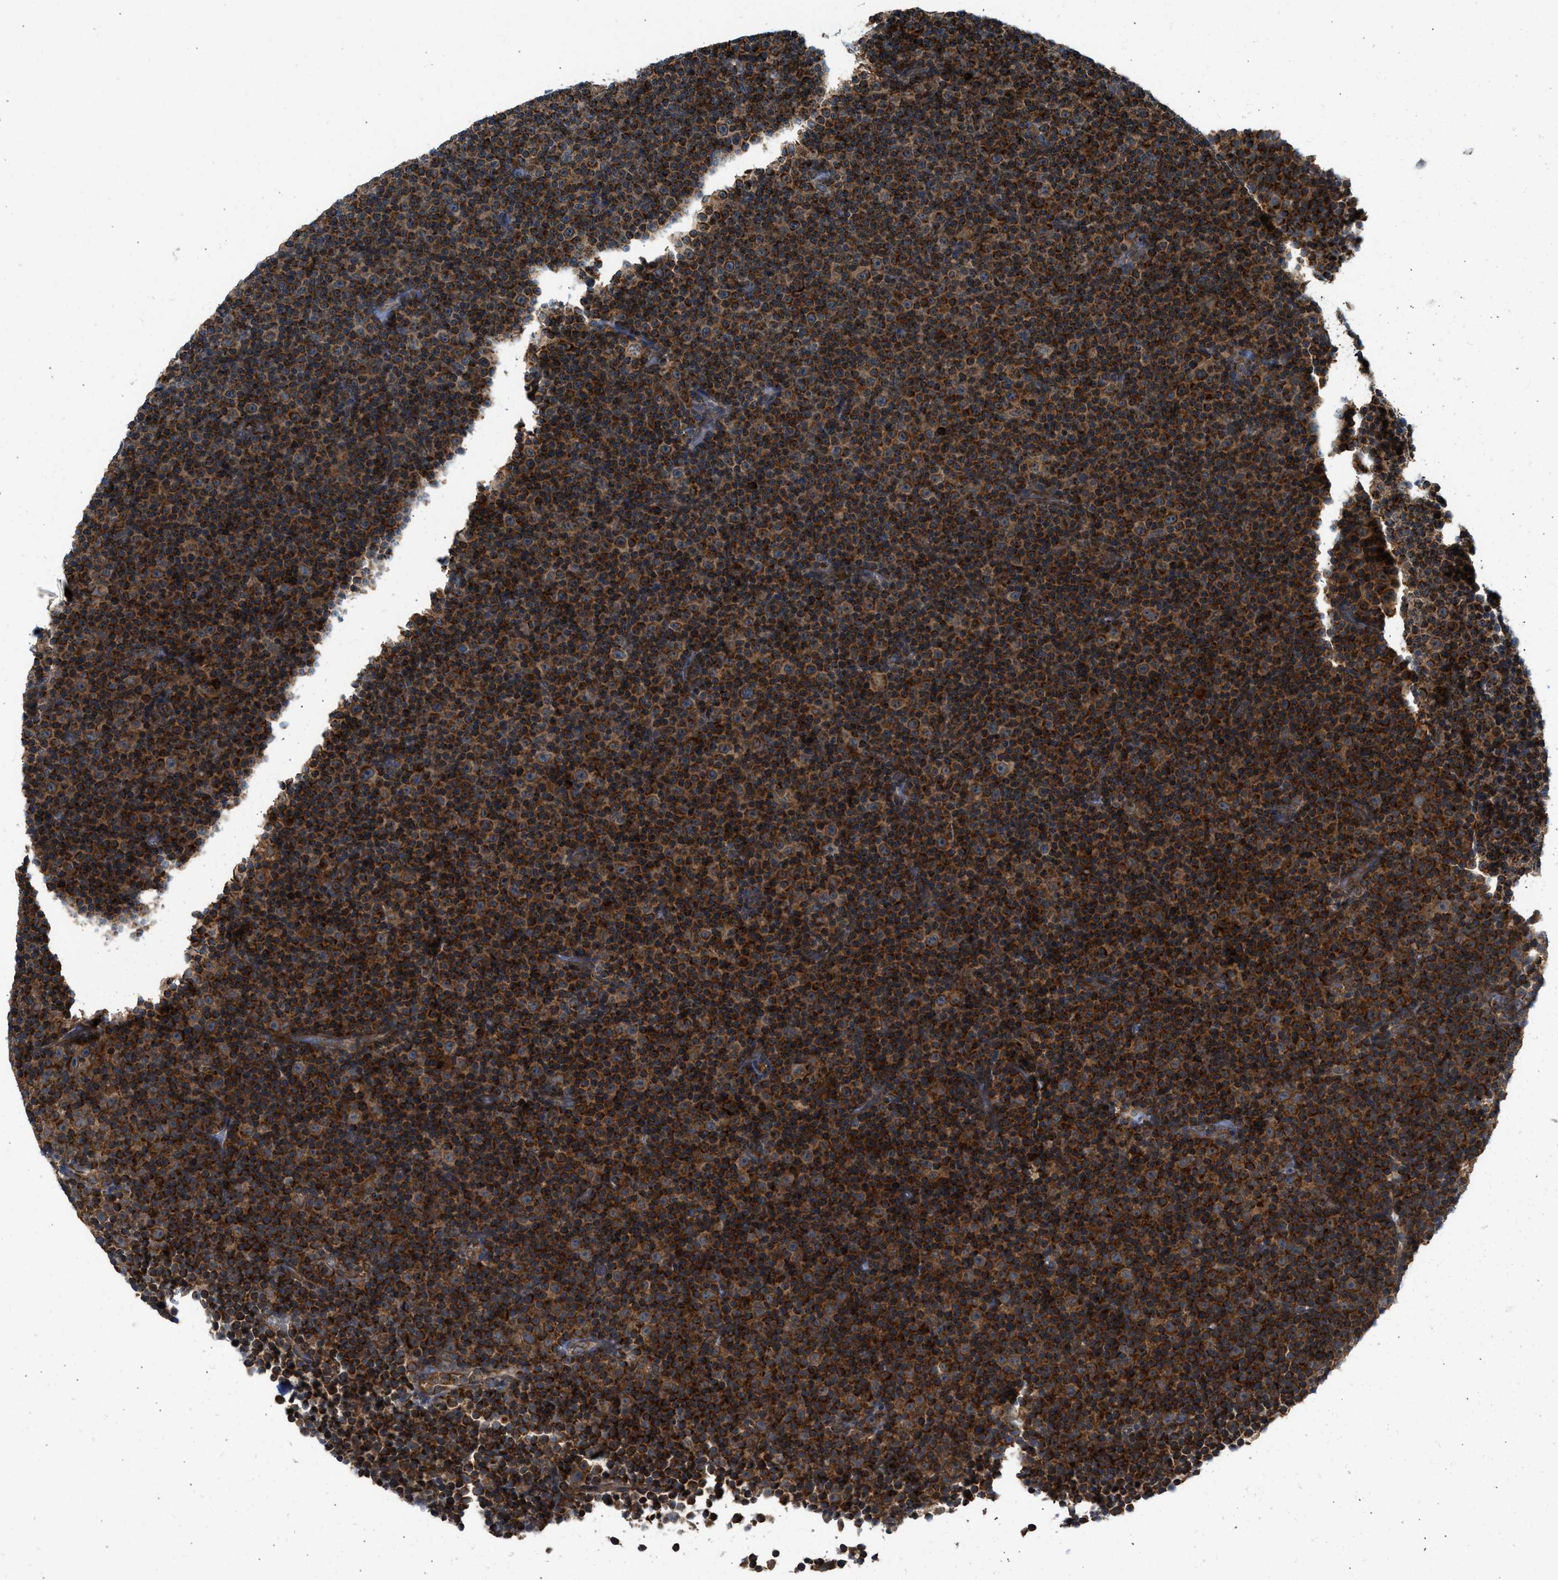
{"staining": {"intensity": "strong", "quantity": ">75%", "location": "cytoplasmic/membranous"}, "tissue": "lymphoma", "cell_type": "Tumor cells", "image_type": "cancer", "snomed": [{"axis": "morphology", "description": "Malignant lymphoma, non-Hodgkin's type, Low grade"}, {"axis": "topography", "description": "Lymph node"}], "caption": "Immunohistochemistry (IHC) (DAB) staining of lymphoma demonstrates strong cytoplasmic/membranous protein expression in approximately >75% of tumor cells. Nuclei are stained in blue.", "gene": "SESN2", "patient": {"sex": "female", "age": 67}}